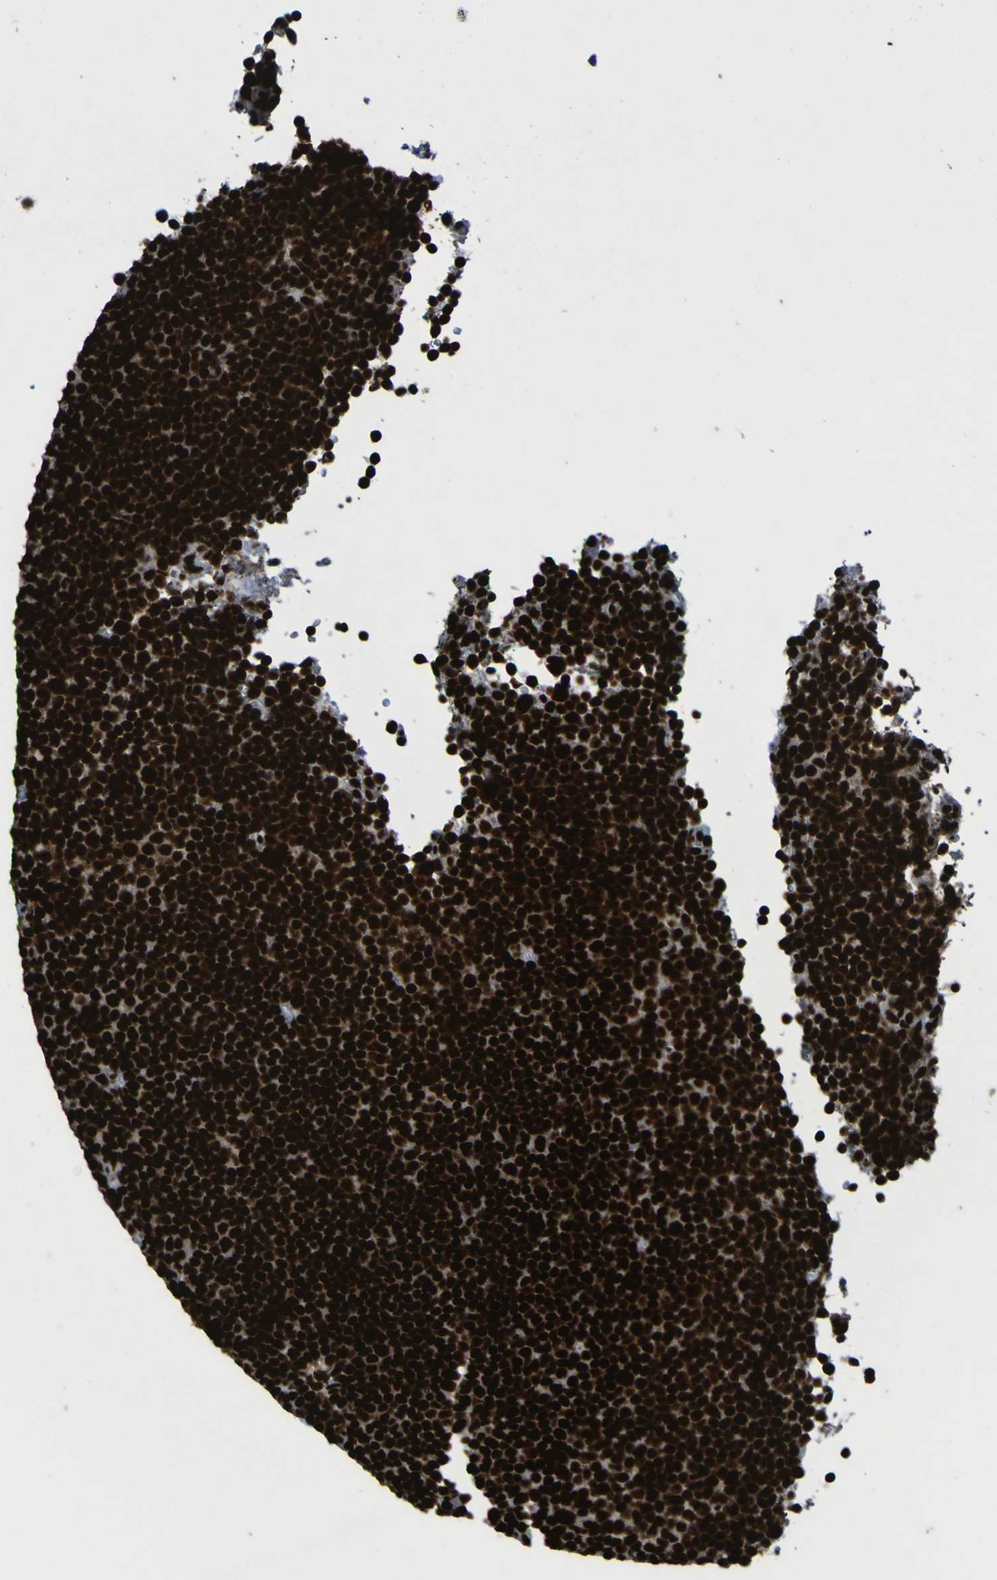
{"staining": {"intensity": "strong", "quantity": ">75%", "location": "nuclear"}, "tissue": "lymphoma", "cell_type": "Tumor cells", "image_type": "cancer", "snomed": [{"axis": "morphology", "description": "Malignant lymphoma, non-Hodgkin's type, Low grade"}, {"axis": "topography", "description": "Lymph node"}], "caption": "There is high levels of strong nuclear positivity in tumor cells of lymphoma, as demonstrated by immunohistochemical staining (brown color).", "gene": "NPM1", "patient": {"sex": "female", "age": 67}}